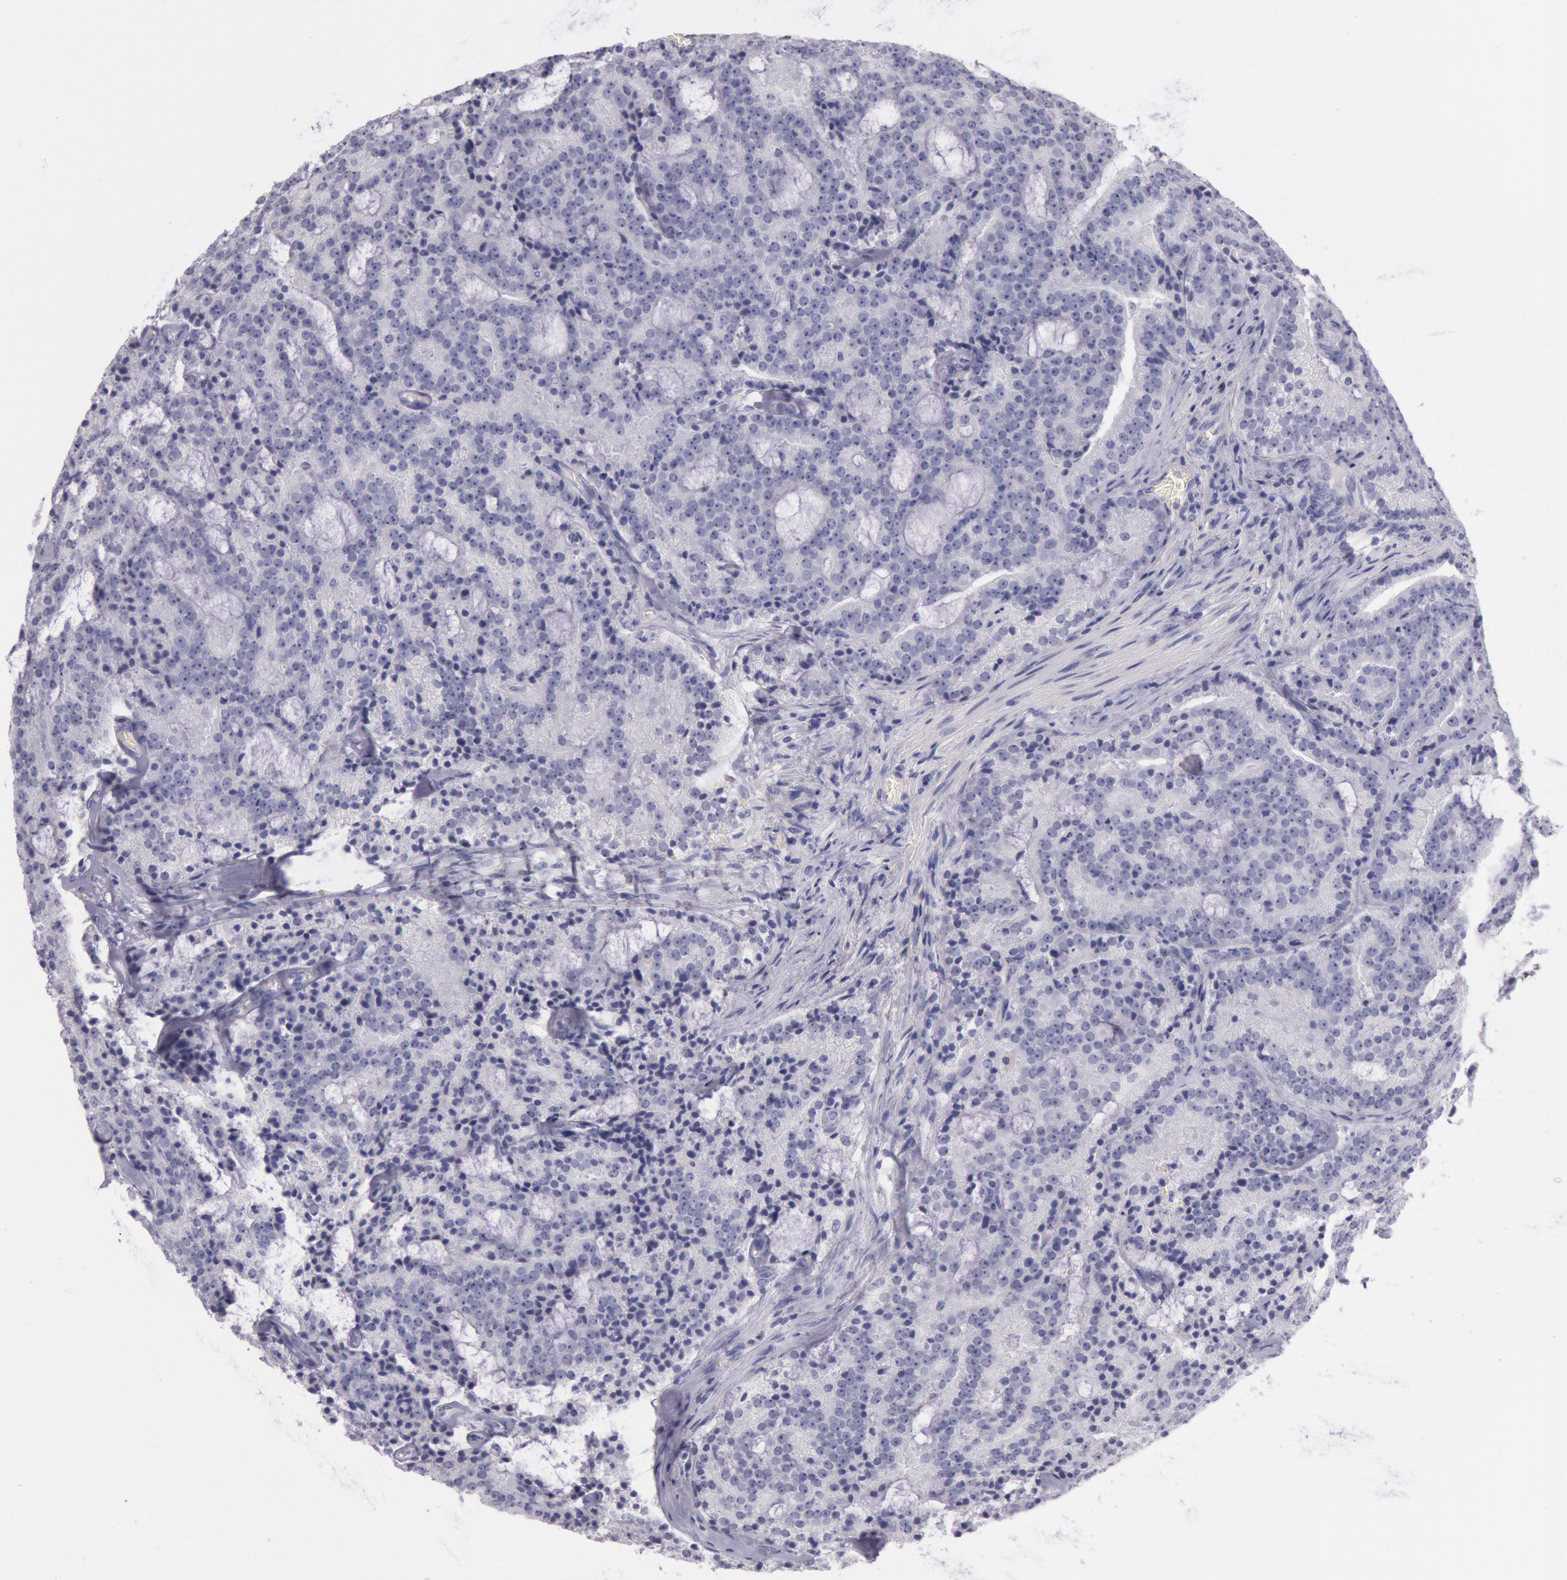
{"staining": {"intensity": "negative", "quantity": "none", "location": "none"}, "tissue": "prostate cancer", "cell_type": "Tumor cells", "image_type": "cancer", "snomed": [{"axis": "morphology", "description": "Adenocarcinoma, Medium grade"}, {"axis": "topography", "description": "Prostate"}], "caption": "There is no significant staining in tumor cells of prostate medium-grade adenocarcinoma.", "gene": "EGFR", "patient": {"sex": "male", "age": 65}}